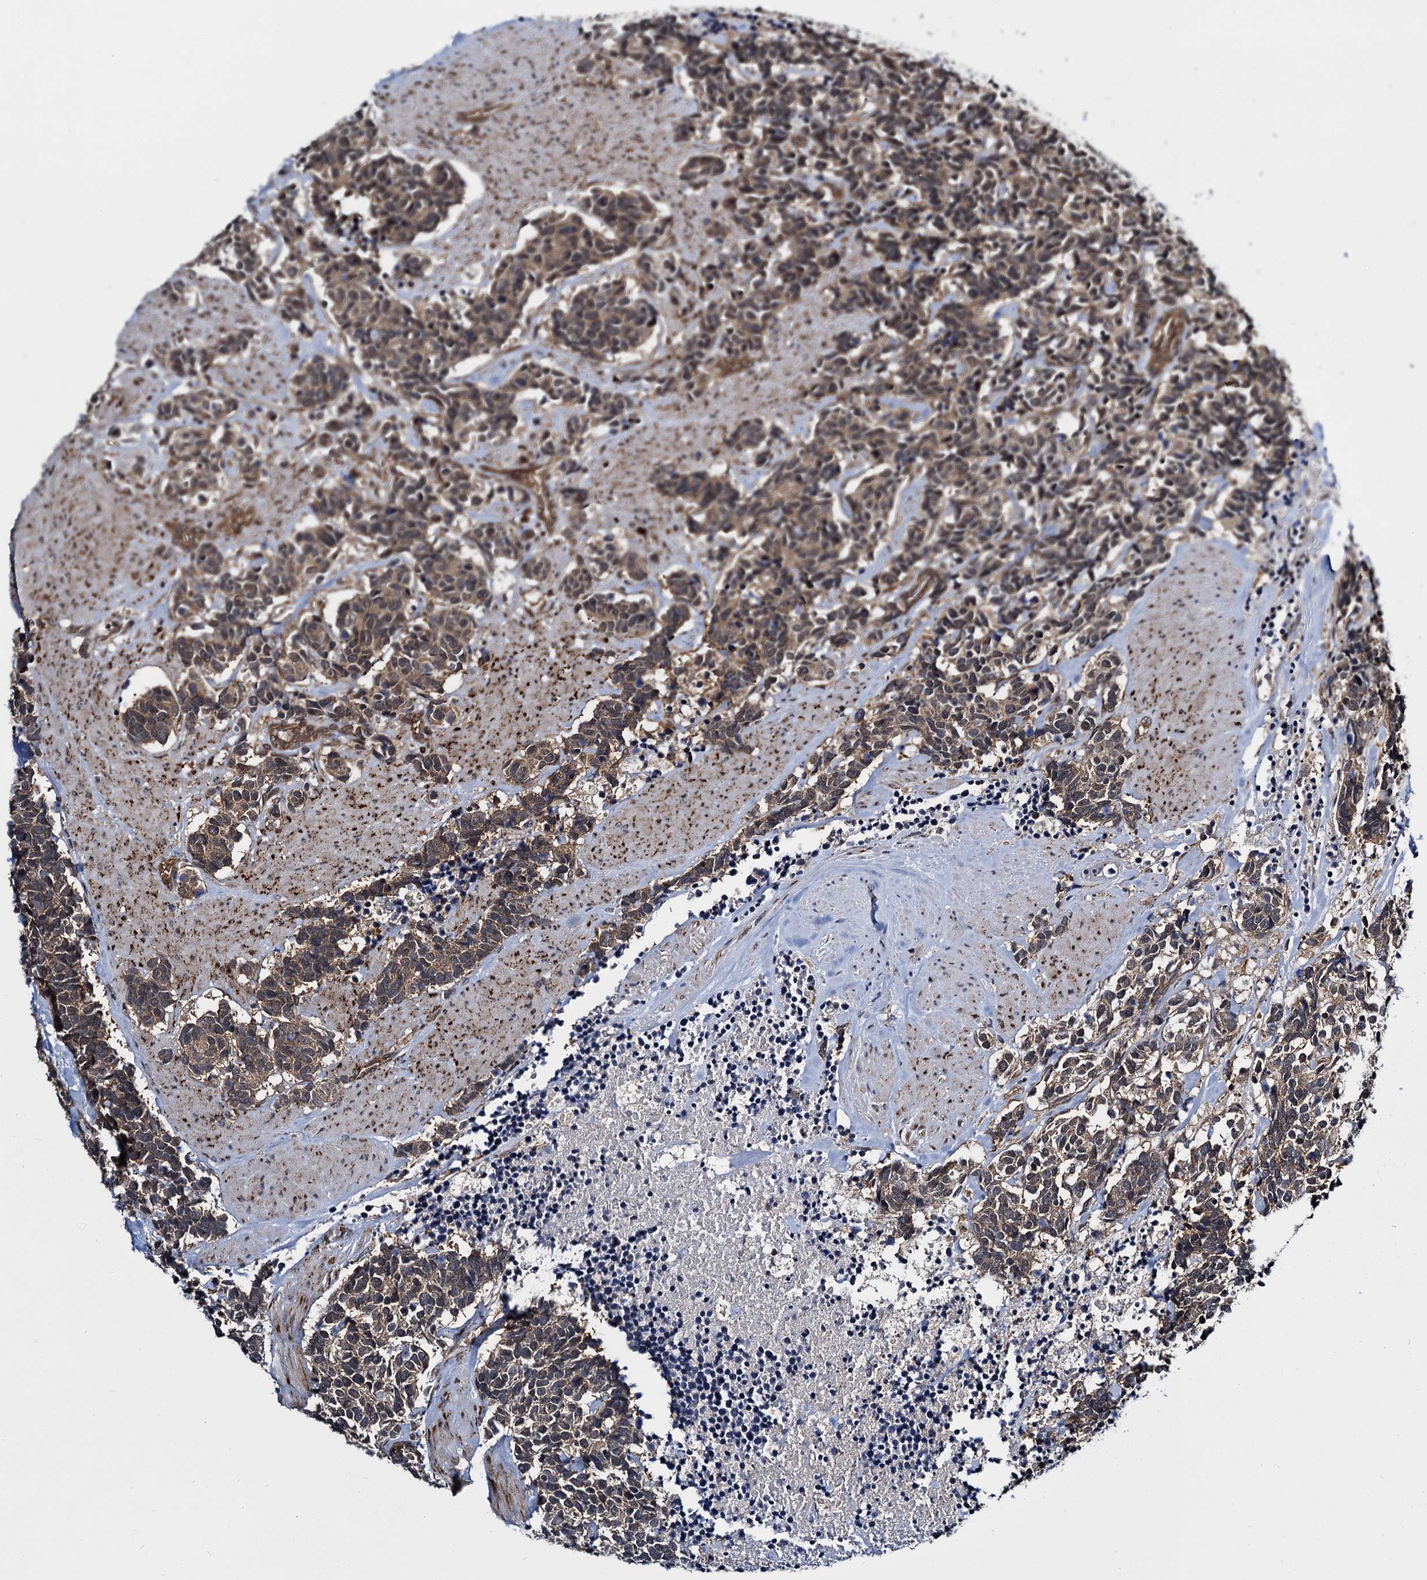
{"staining": {"intensity": "weak", "quantity": ">75%", "location": "cytoplasmic/membranous"}, "tissue": "carcinoid", "cell_type": "Tumor cells", "image_type": "cancer", "snomed": [{"axis": "morphology", "description": "Carcinoma, NOS"}, {"axis": "morphology", "description": "Carcinoid, malignant, NOS"}, {"axis": "topography", "description": "Urinary bladder"}], "caption": "This image displays immunohistochemistry (IHC) staining of human carcinoma, with low weak cytoplasmic/membranous positivity in approximately >75% of tumor cells.", "gene": "ARHGAP42", "patient": {"sex": "male", "age": 57}}